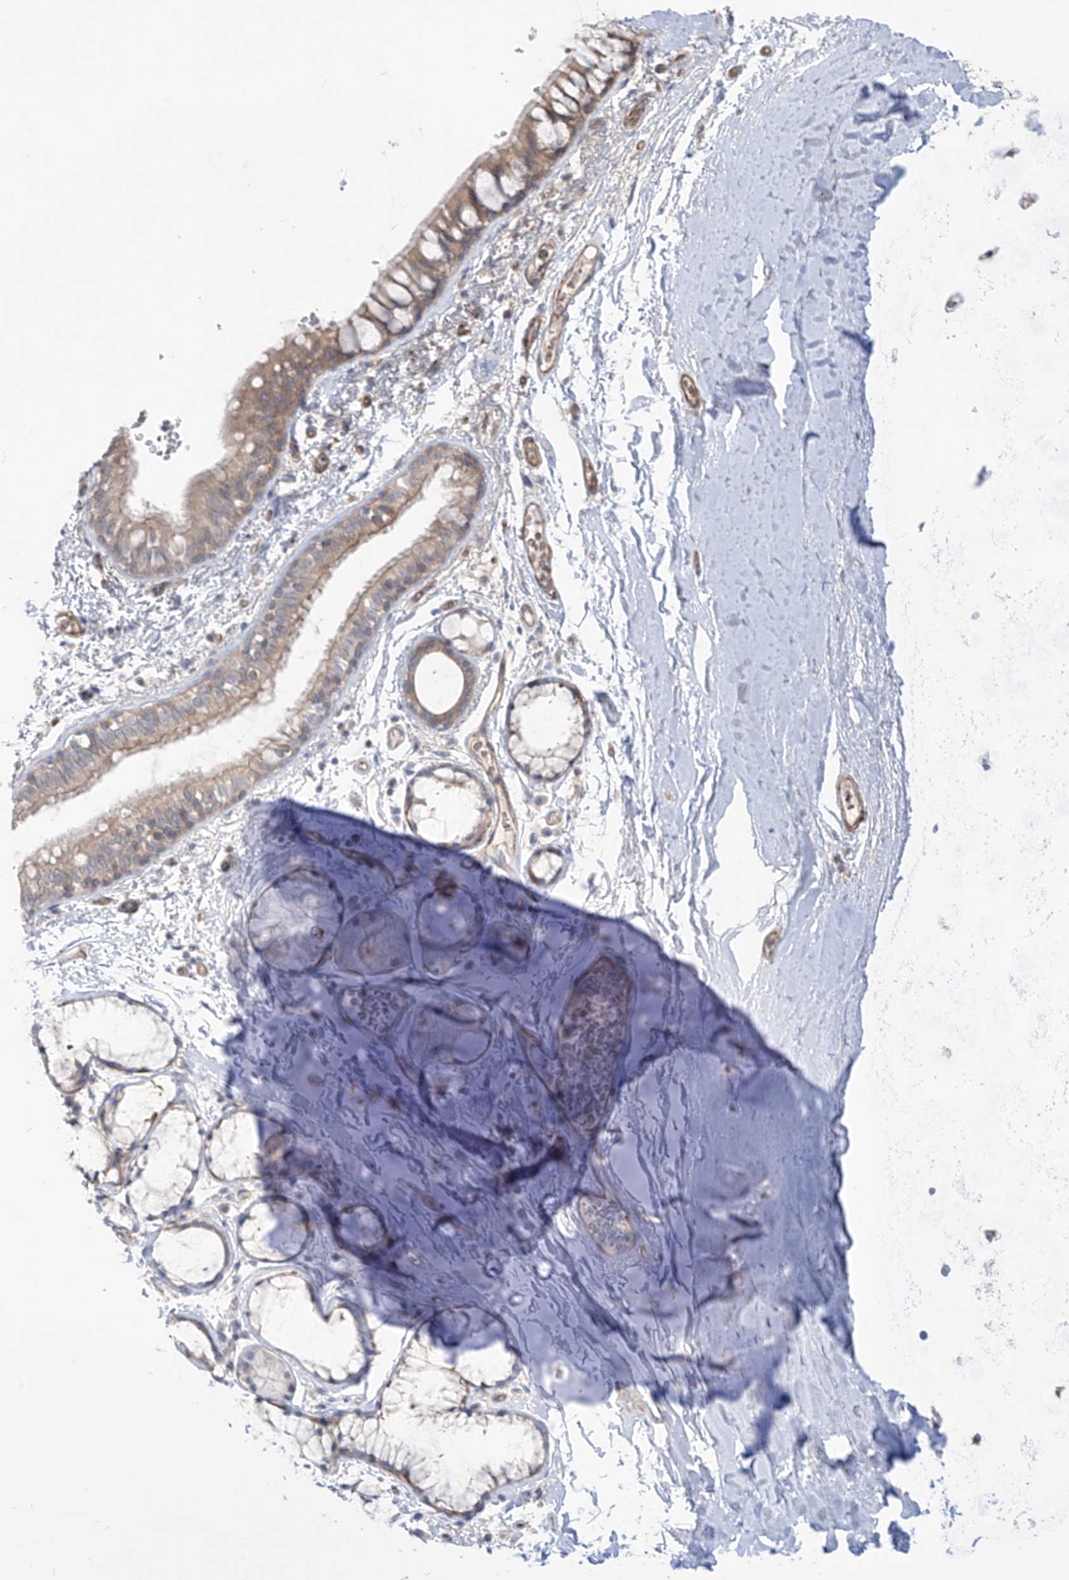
{"staining": {"intensity": "moderate", "quantity": "25%-75%", "location": "cytoplasmic/membranous"}, "tissue": "bronchus", "cell_type": "Respiratory epithelial cells", "image_type": "normal", "snomed": [{"axis": "morphology", "description": "Normal tissue, NOS"}, {"axis": "topography", "description": "Cartilage tissue"}, {"axis": "topography", "description": "Bronchus"}], "caption": "Protein staining of normal bronchus exhibits moderate cytoplasmic/membranous expression in about 25%-75% of respiratory epithelial cells.", "gene": "TRMU", "patient": {"sex": "female", "age": 73}}